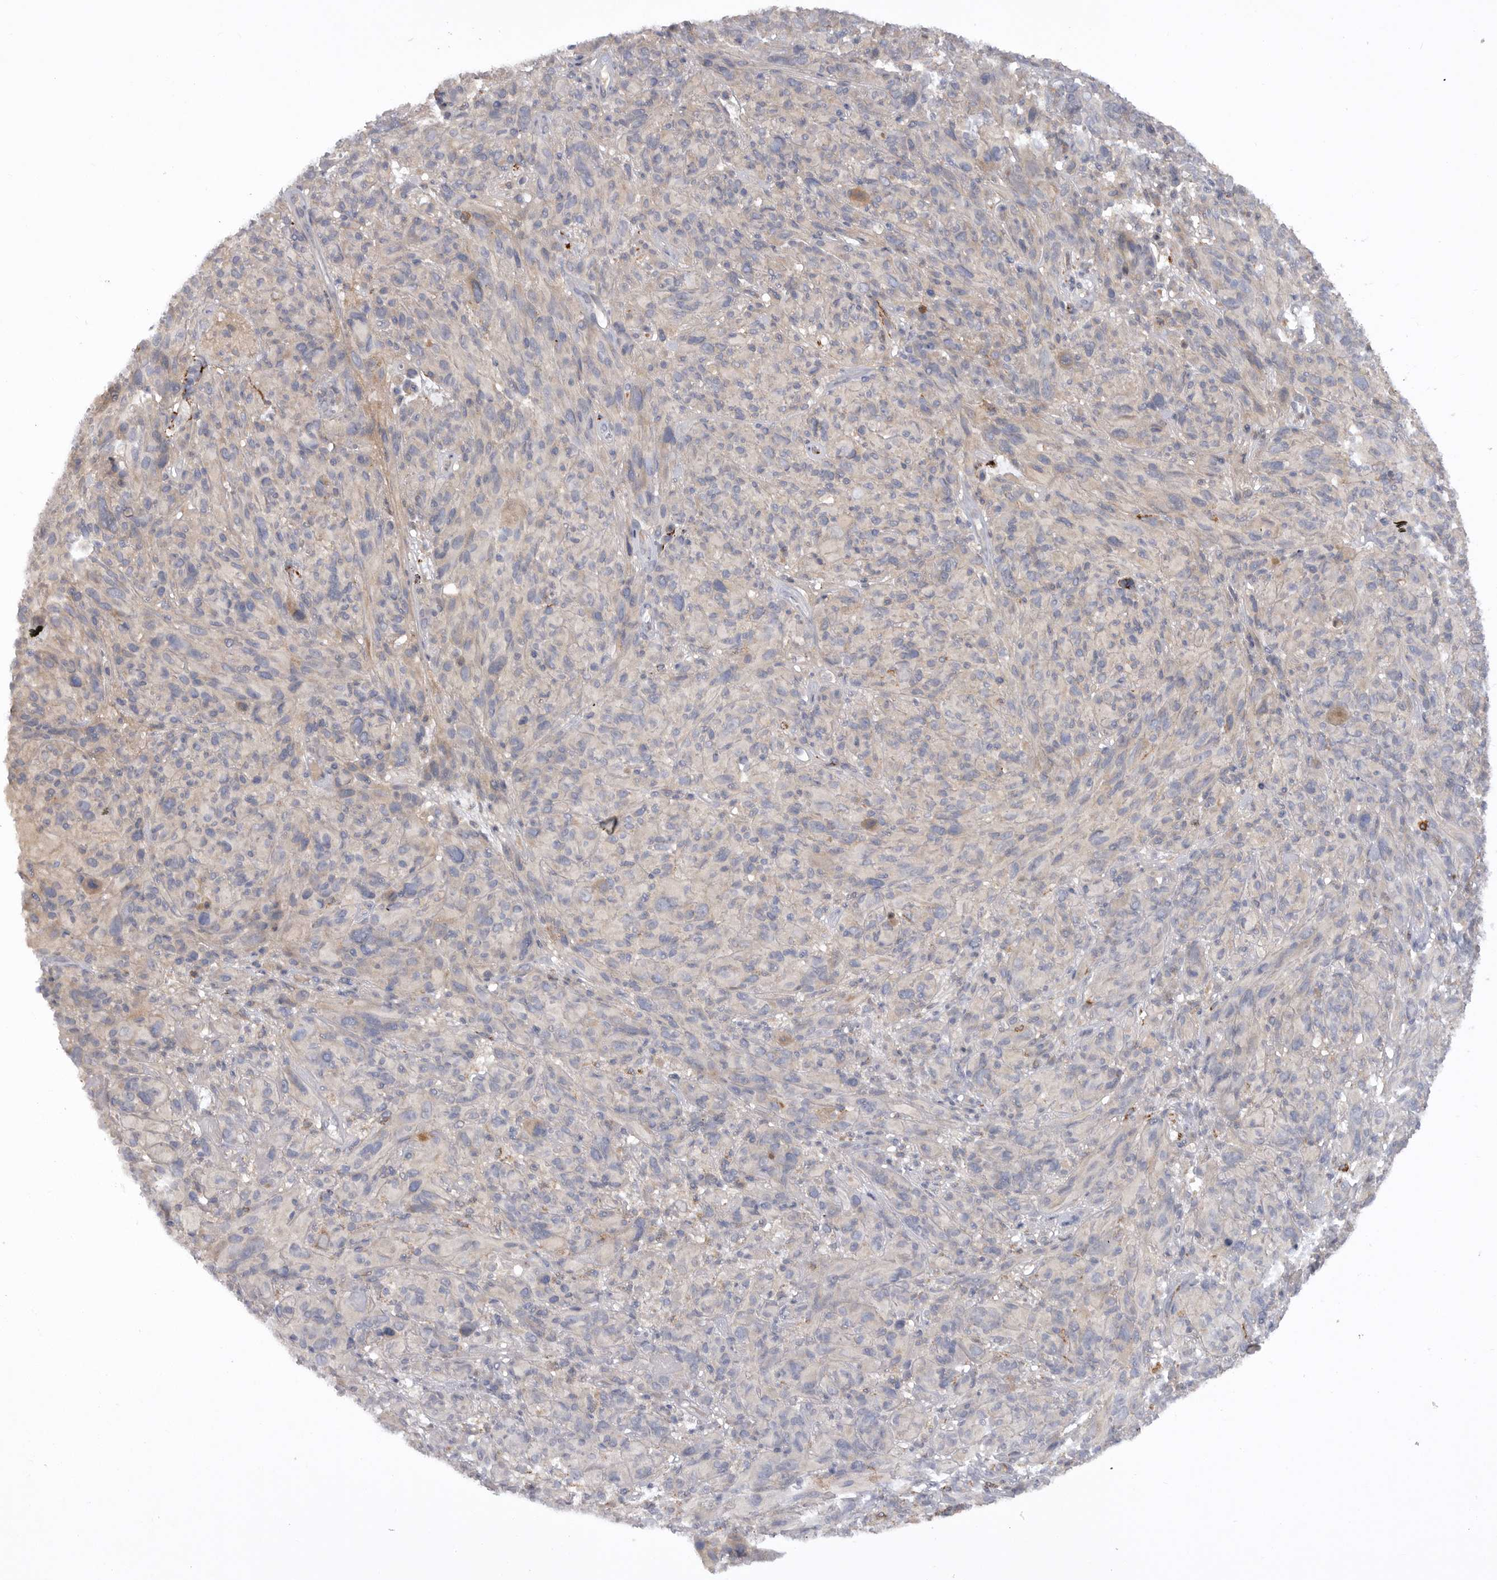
{"staining": {"intensity": "negative", "quantity": "none", "location": "none"}, "tissue": "melanoma", "cell_type": "Tumor cells", "image_type": "cancer", "snomed": [{"axis": "morphology", "description": "Malignant melanoma, NOS"}, {"axis": "topography", "description": "Skin of head"}], "caption": "An immunohistochemistry micrograph of melanoma is shown. There is no staining in tumor cells of melanoma.", "gene": "DHDDS", "patient": {"sex": "male", "age": 96}}